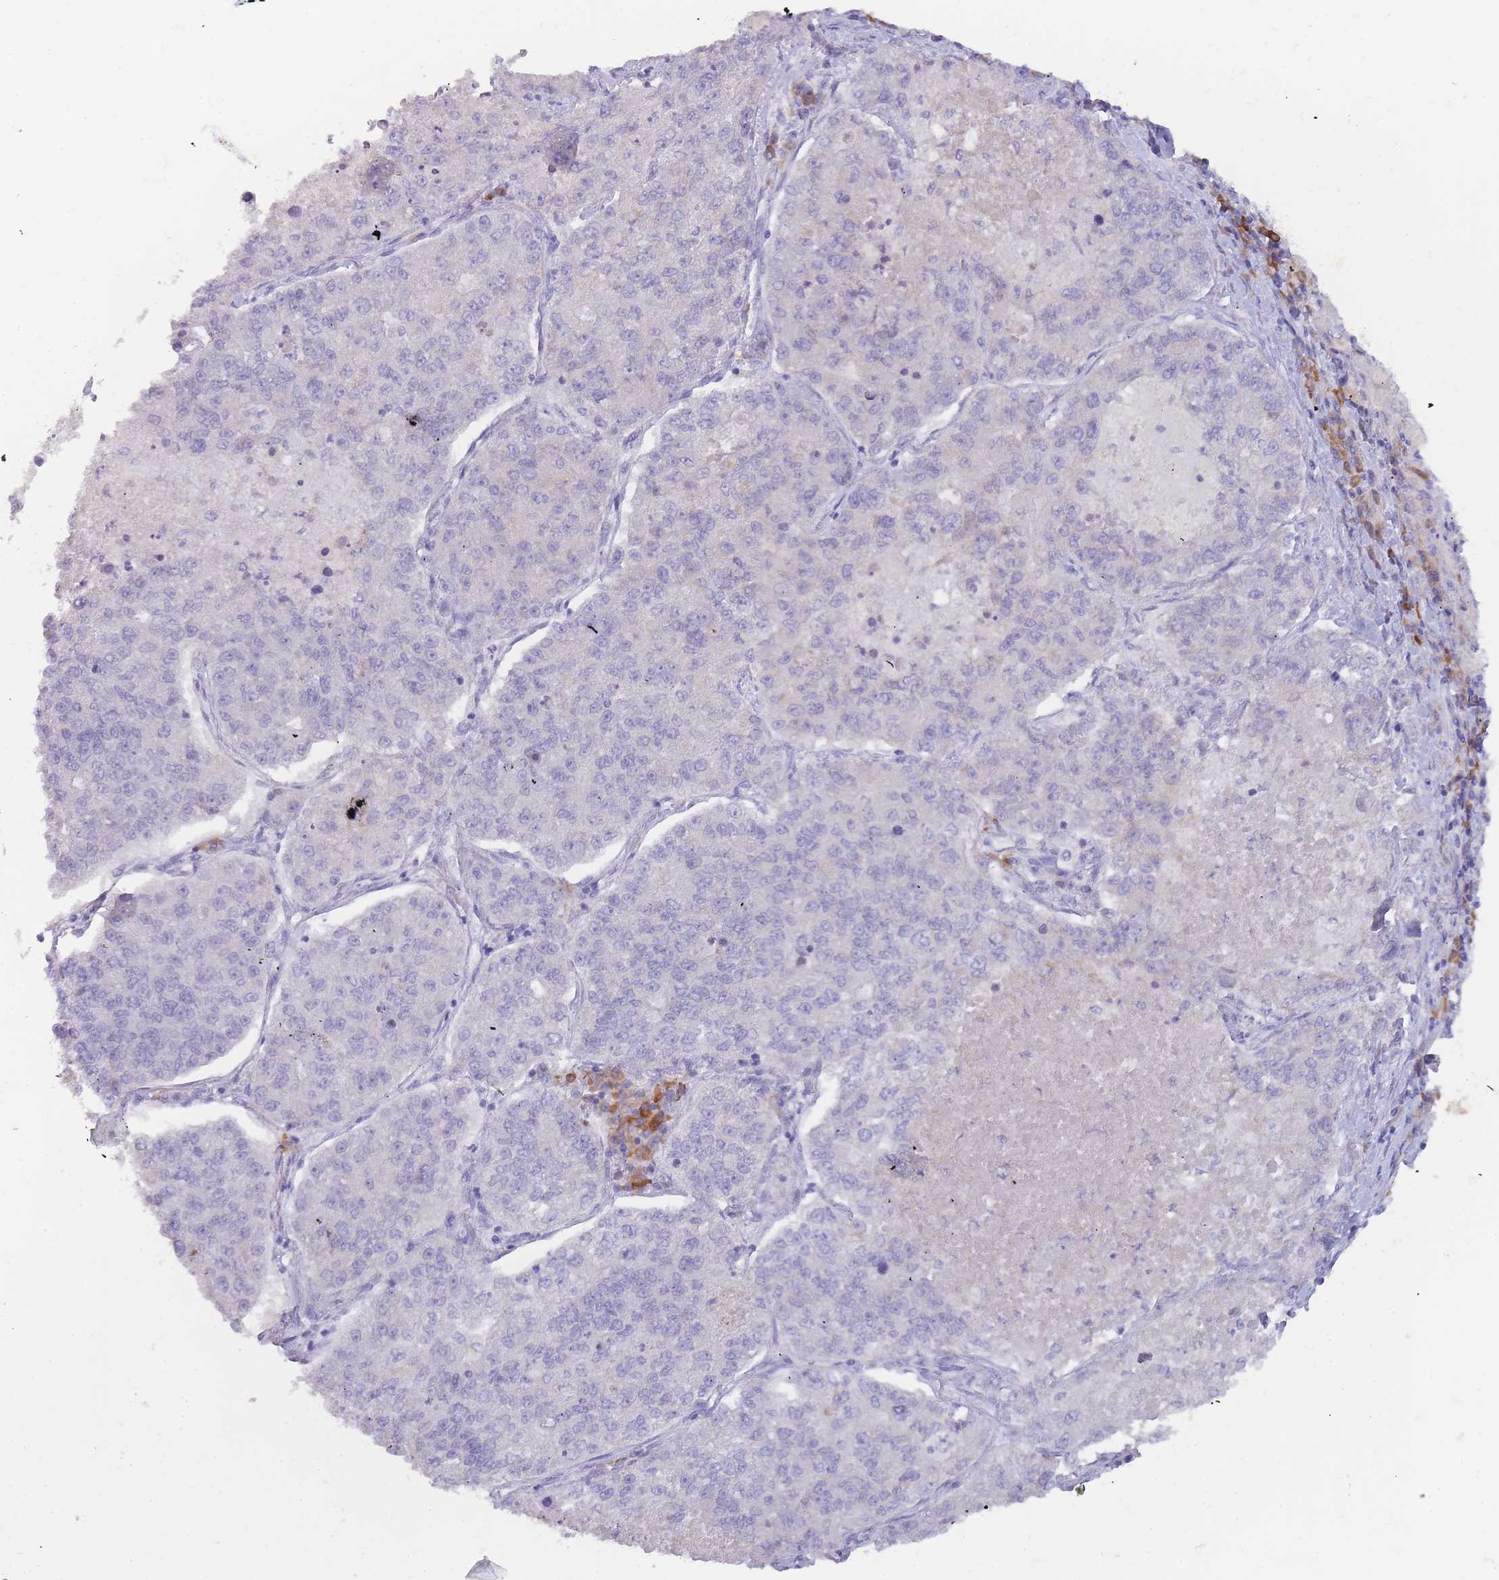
{"staining": {"intensity": "negative", "quantity": "none", "location": "none"}, "tissue": "lung cancer", "cell_type": "Tumor cells", "image_type": "cancer", "snomed": [{"axis": "morphology", "description": "Adenocarcinoma, NOS"}, {"axis": "topography", "description": "Lung"}], "caption": "IHC photomicrograph of human lung cancer (adenocarcinoma) stained for a protein (brown), which demonstrates no positivity in tumor cells.", "gene": "SLC35E4", "patient": {"sex": "male", "age": 49}}